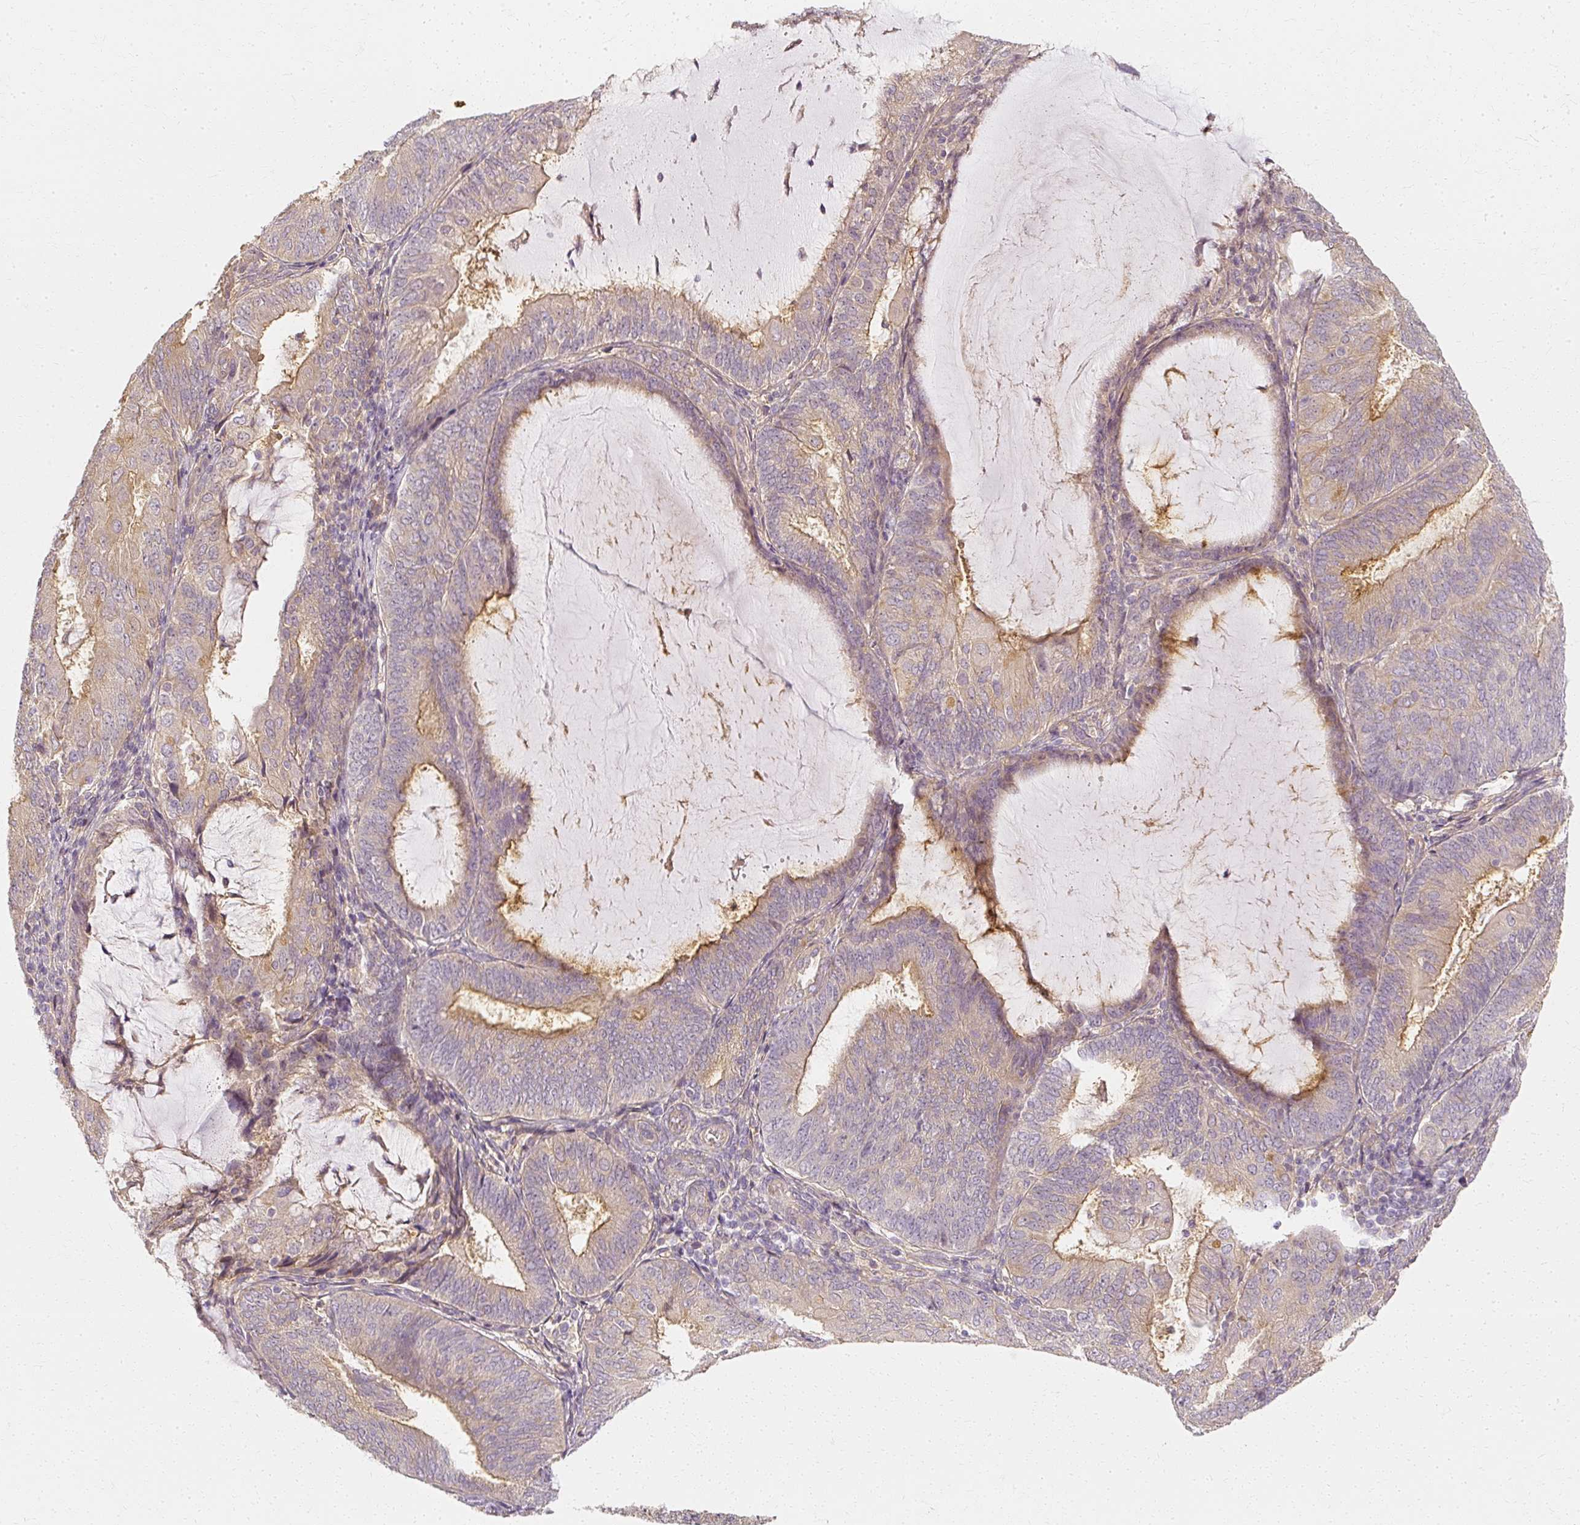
{"staining": {"intensity": "moderate", "quantity": "<25%", "location": "cytoplasmic/membranous"}, "tissue": "endometrial cancer", "cell_type": "Tumor cells", "image_type": "cancer", "snomed": [{"axis": "morphology", "description": "Adenocarcinoma, NOS"}, {"axis": "topography", "description": "Endometrium"}], "caption": "Moderate cytoplasmic/membranous protein staining is appreciated in approximately <25% of tumor cells in endometrial adenocarcinoma.", "gene": "GNAQ", "patient": {"sex": "female", "age": 81}}